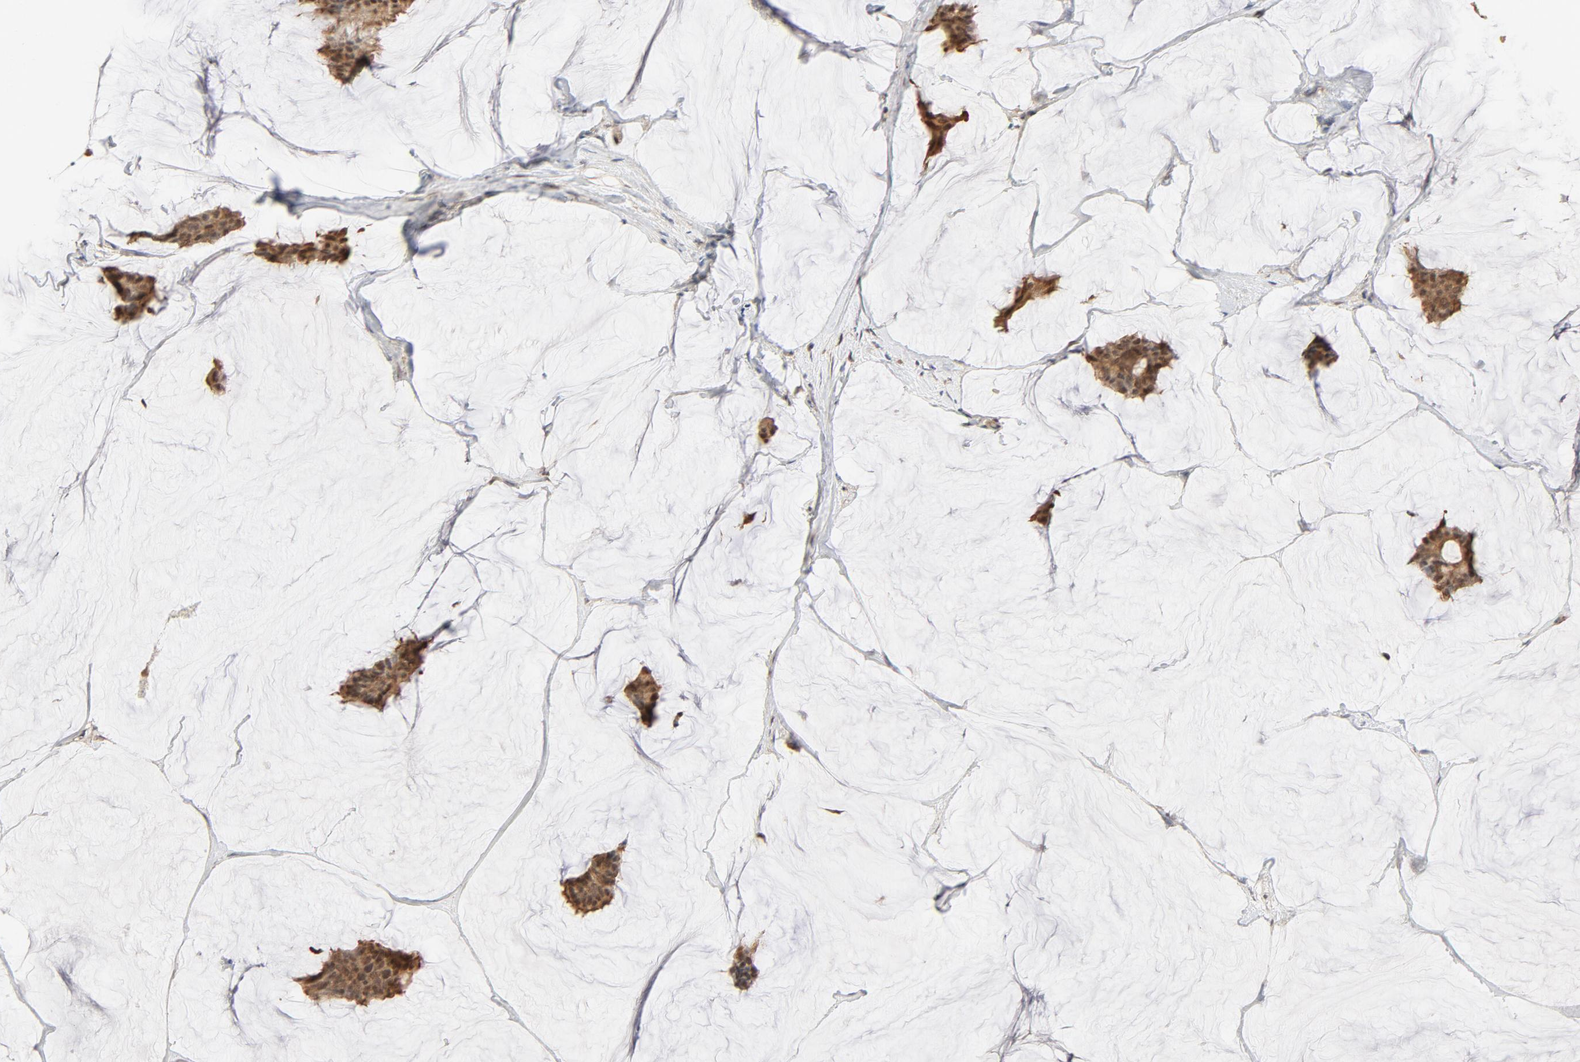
{"staining": {"intensity": "strong", "quantity": "25%-75%", "location": "cytoplasmic/membranous,nuclear"}, "tissue": "breast cancer", "cell_type": "Tumor cells", "image_type": "cancer", "snomed": [{"axis": "morphology", "description": "Duct carcinoma"}, {"axis": "topography", "description": "Breast"}], "caption": "Tumor cells reveal high levels of strong cytoplasmic/membranous and nuclear expression in approximately 25%-75% of cells in breast cancer (invasive ductal carcinoma). The protein of interest is shown in brown color, while the nuclei are stained blue.", "gene": "NEDD8", "patient": {"sex": "female", "age": 93}}